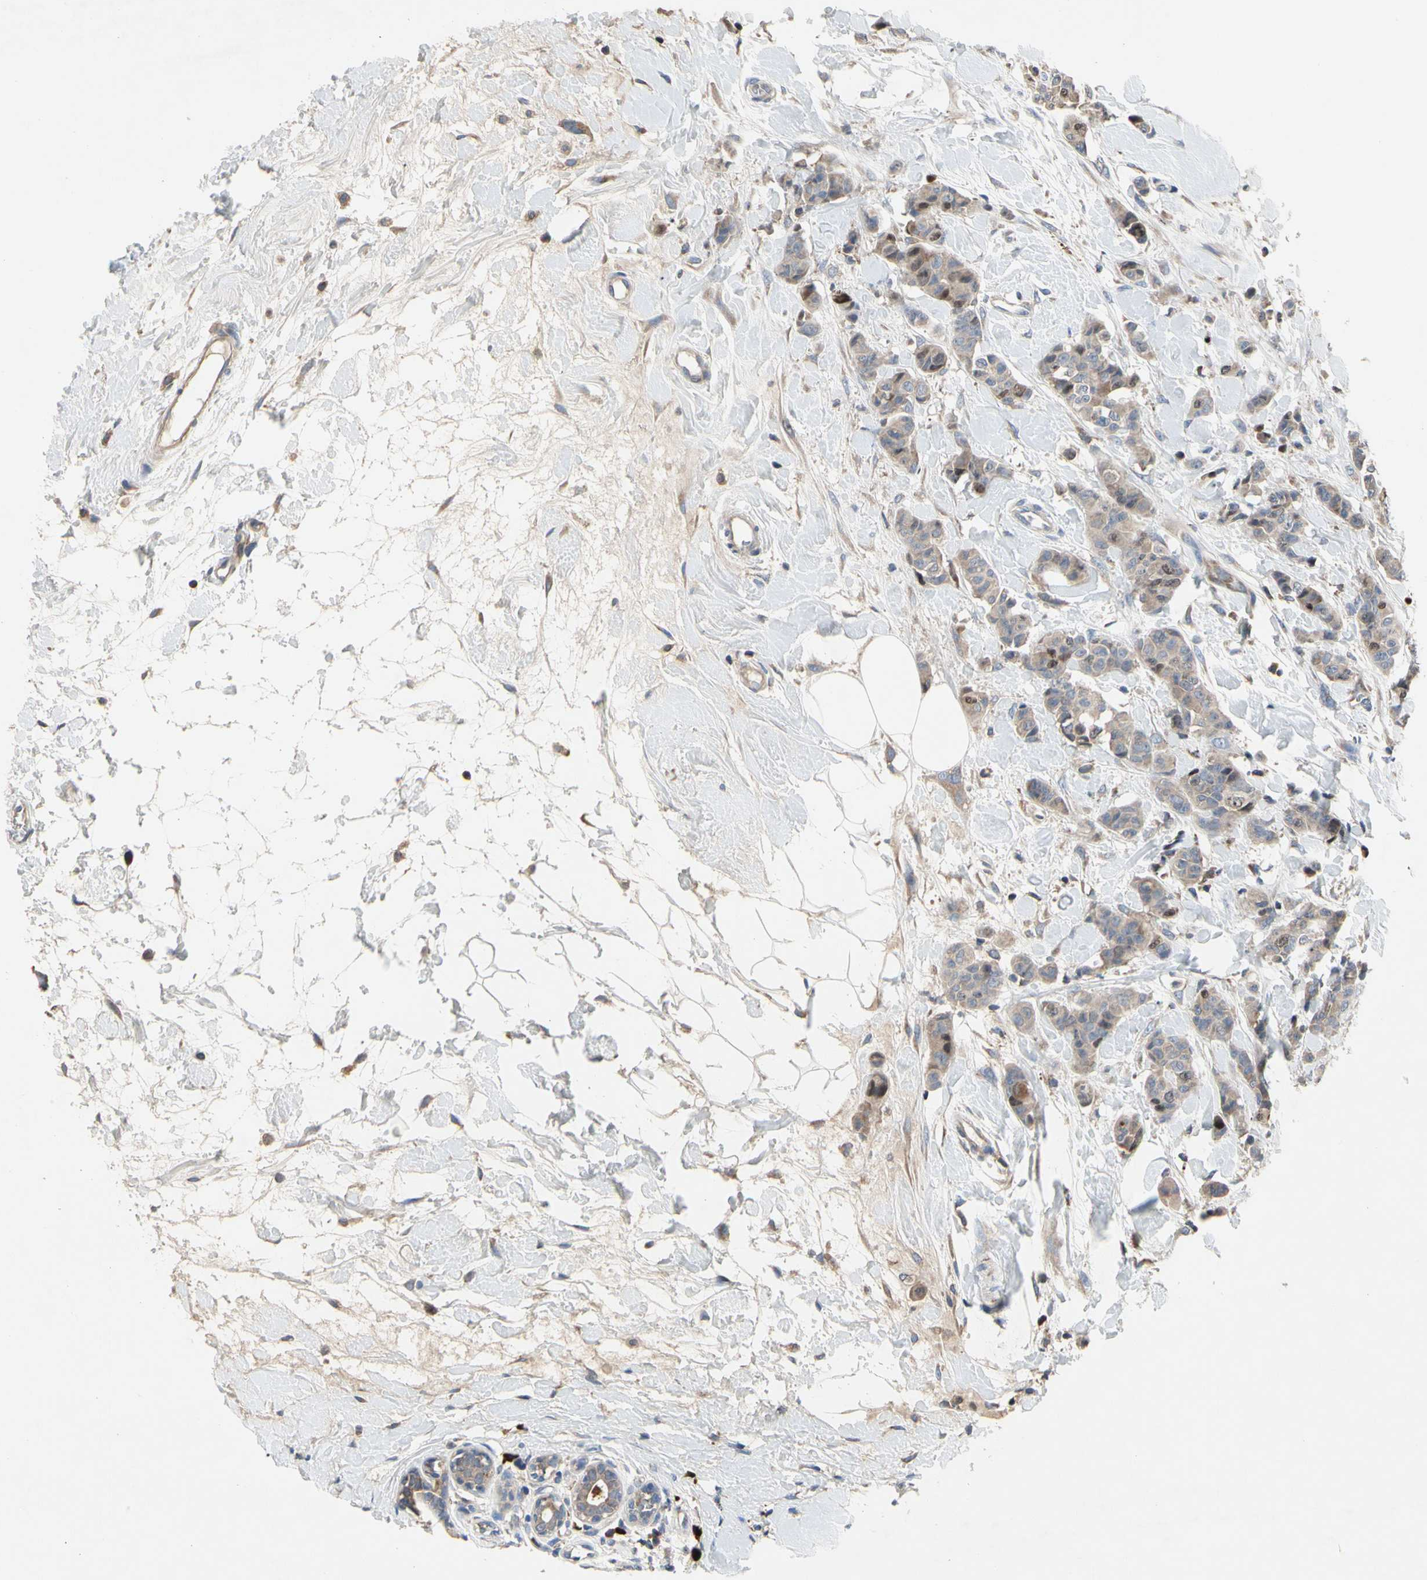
{"staining": {"intensity": "weak", "quantity": ">75%", "location": "cytoplasmic/membranous"}, "tissue": "breast cancer", "cell_type": "Tumor cells", "image_type": "cancer", "snomed": [{"axis": "morphology", "description": "Normal tissue, NOS"}, {"axis": "morphology", "description": "Duct carcinoma"}, {"axis": "topography", "description": "Breast"}], "caption": "Breast cancer stained for a protein demonstrates weak cytoplasmic/membranous positivity in tumor cells.", "gene": "MMEL1", "patient": {"sex": "female", "age": 40}}